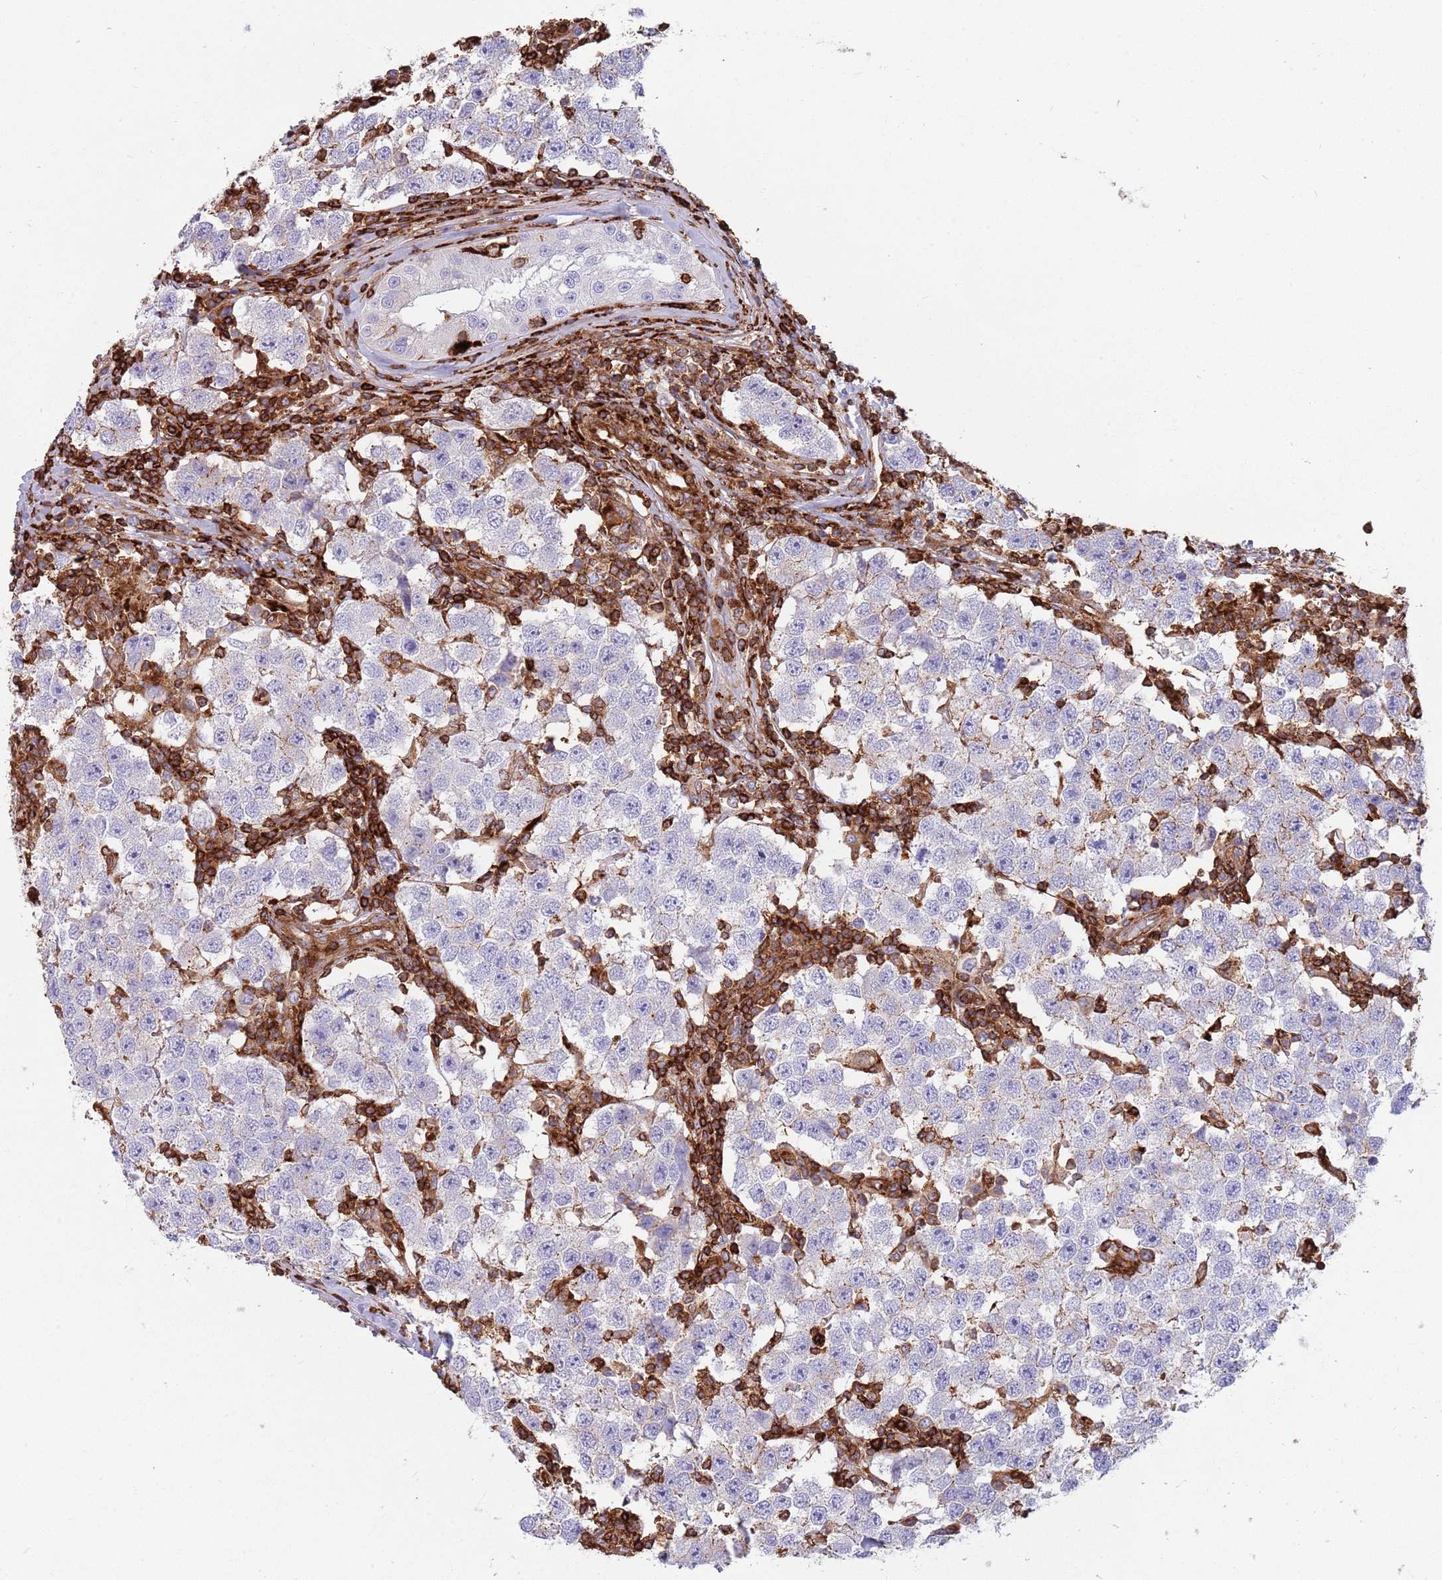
{"staining": {"intensity": "negative", "quantity": "none", "location": "none"}, "tissue": "testis cancer", "cell_type": "Tumor cells", "image_type": "cancer", "snomed": [{"axis": "morphology", "description": "Seminoma, NOS"}, {"axis": "topography", "description": "Testis"}], "caption": "Immunohistochemical staining of human testis cancer (seminoma) shows no significant expression in tumor cells.", "gene": "KBTBD7", "patient": {"sex": "male", "age": 34}}